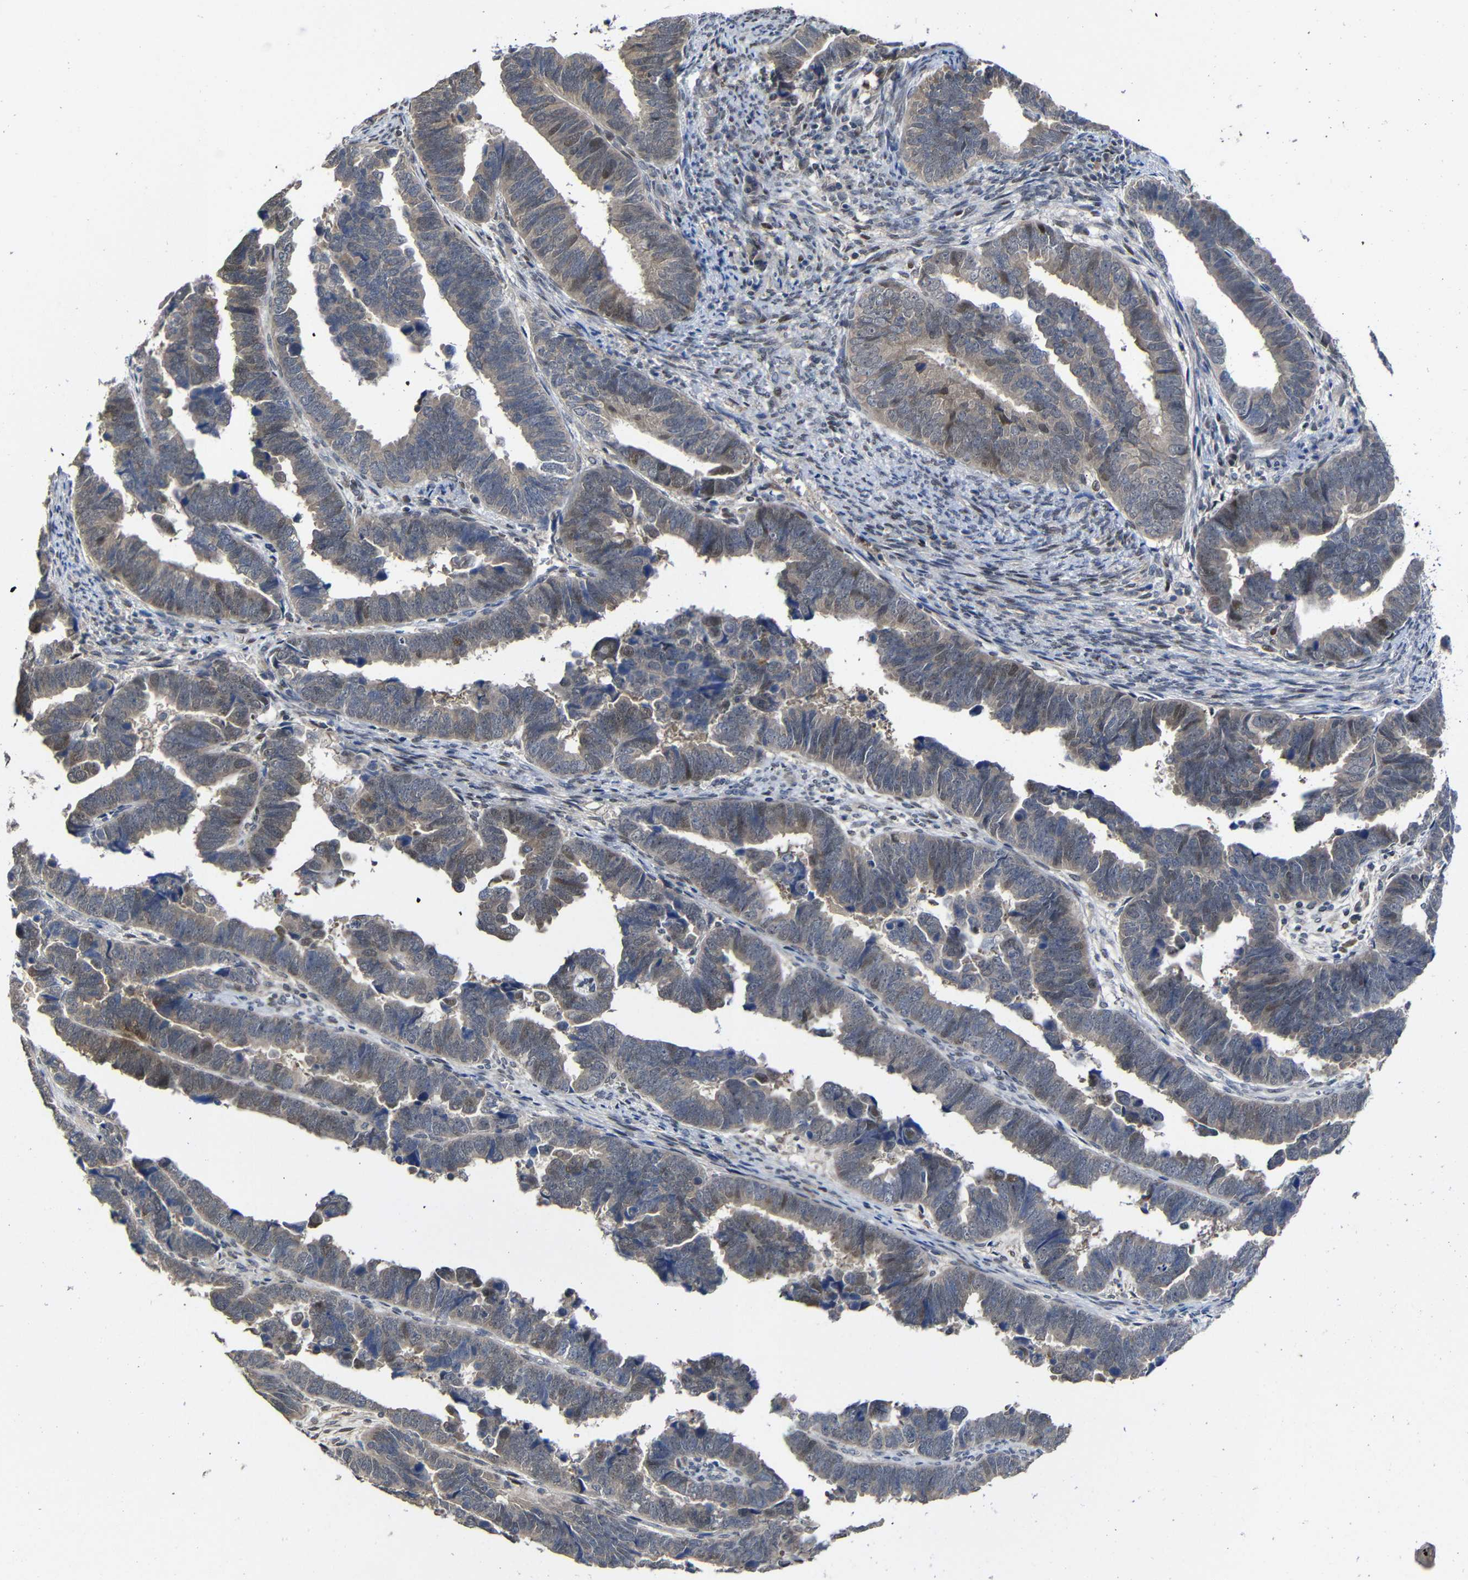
{"staining": {"intensity": "weak", "quantity": "25%-75%", "location": "cytoplasmic/membranous"}, "tissue": "endometrial cancer", "cell_type": "Tumor cells", "image_type": "cancer", "snomed": [{"axis": "morphology", "description": "Adenocarcinoma, NOS"}, {"axis": "topography", "description": "Endometrium"}], "caption": "Protein analysis of endometrial adenocarcinoma tissue displays weak cytoplasmic/membranous positivity in about 25%-75% of tumor cells. (Brightfield microscopy of DAB IHC at high magnification).", "gene": "ATG12", "patient": {"sex": "female", "age": 75}}